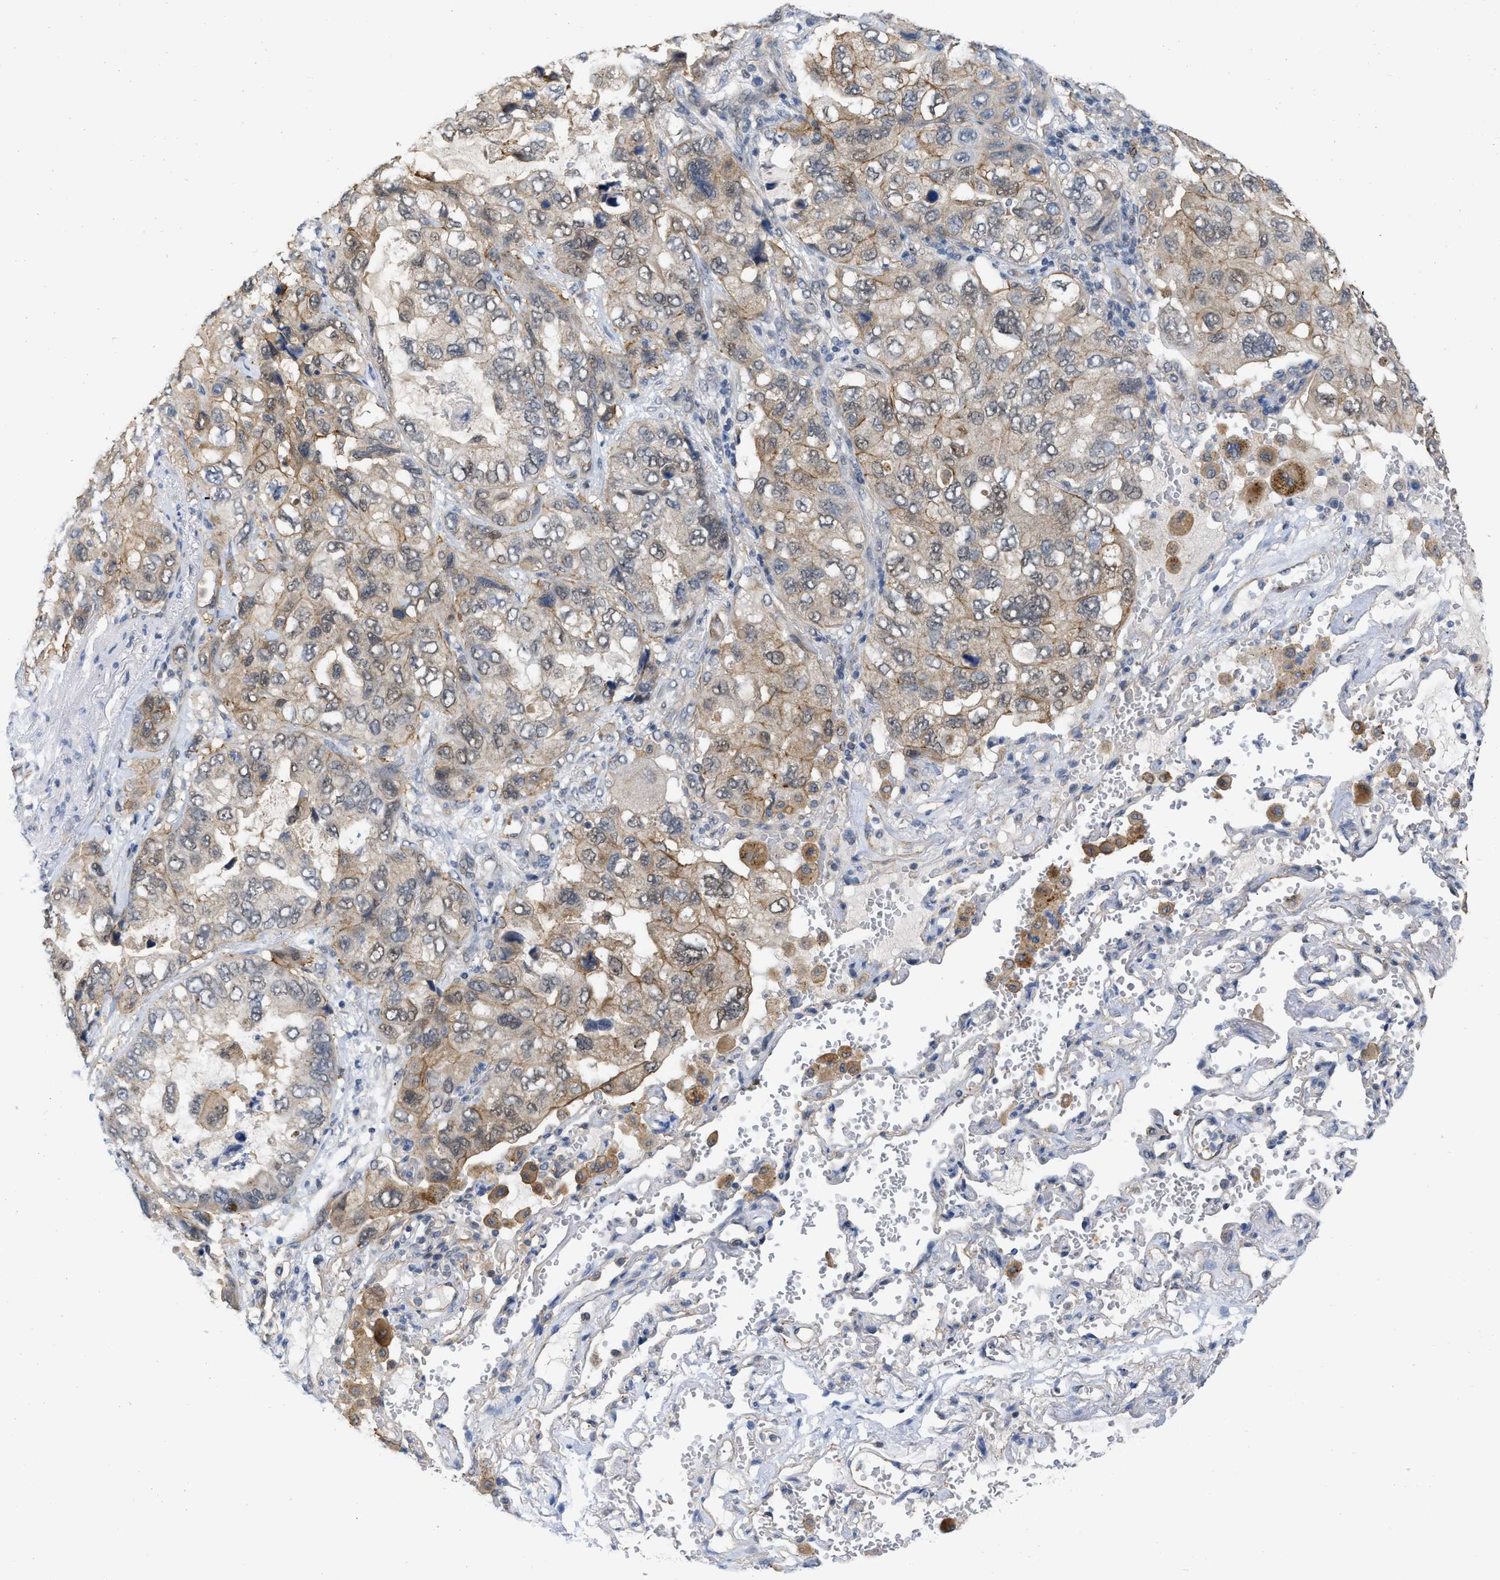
{"staining": {"intensity": "weak", "quantity": ">75%", "location": "cytoplasmic/membranous"}, "tissue": "lung cancer", "cell_type": "Tumor cells", "image_type": "cancer", "snomed": [{"axis": "morphology", "description": "Squamous cell carcinoma, NOS"}, {"axis": "topography", "description": "Lung"}], "caption": "An image showing weak cytoplasmic/membranous staining in approximately >75% of tumor cells in lung cancer (squamous cell carcinoma), as visualized by brown immunohistochemical staining.", "gene": "NAPEPLD", "patient": {"sex": "female", "age": 73}}